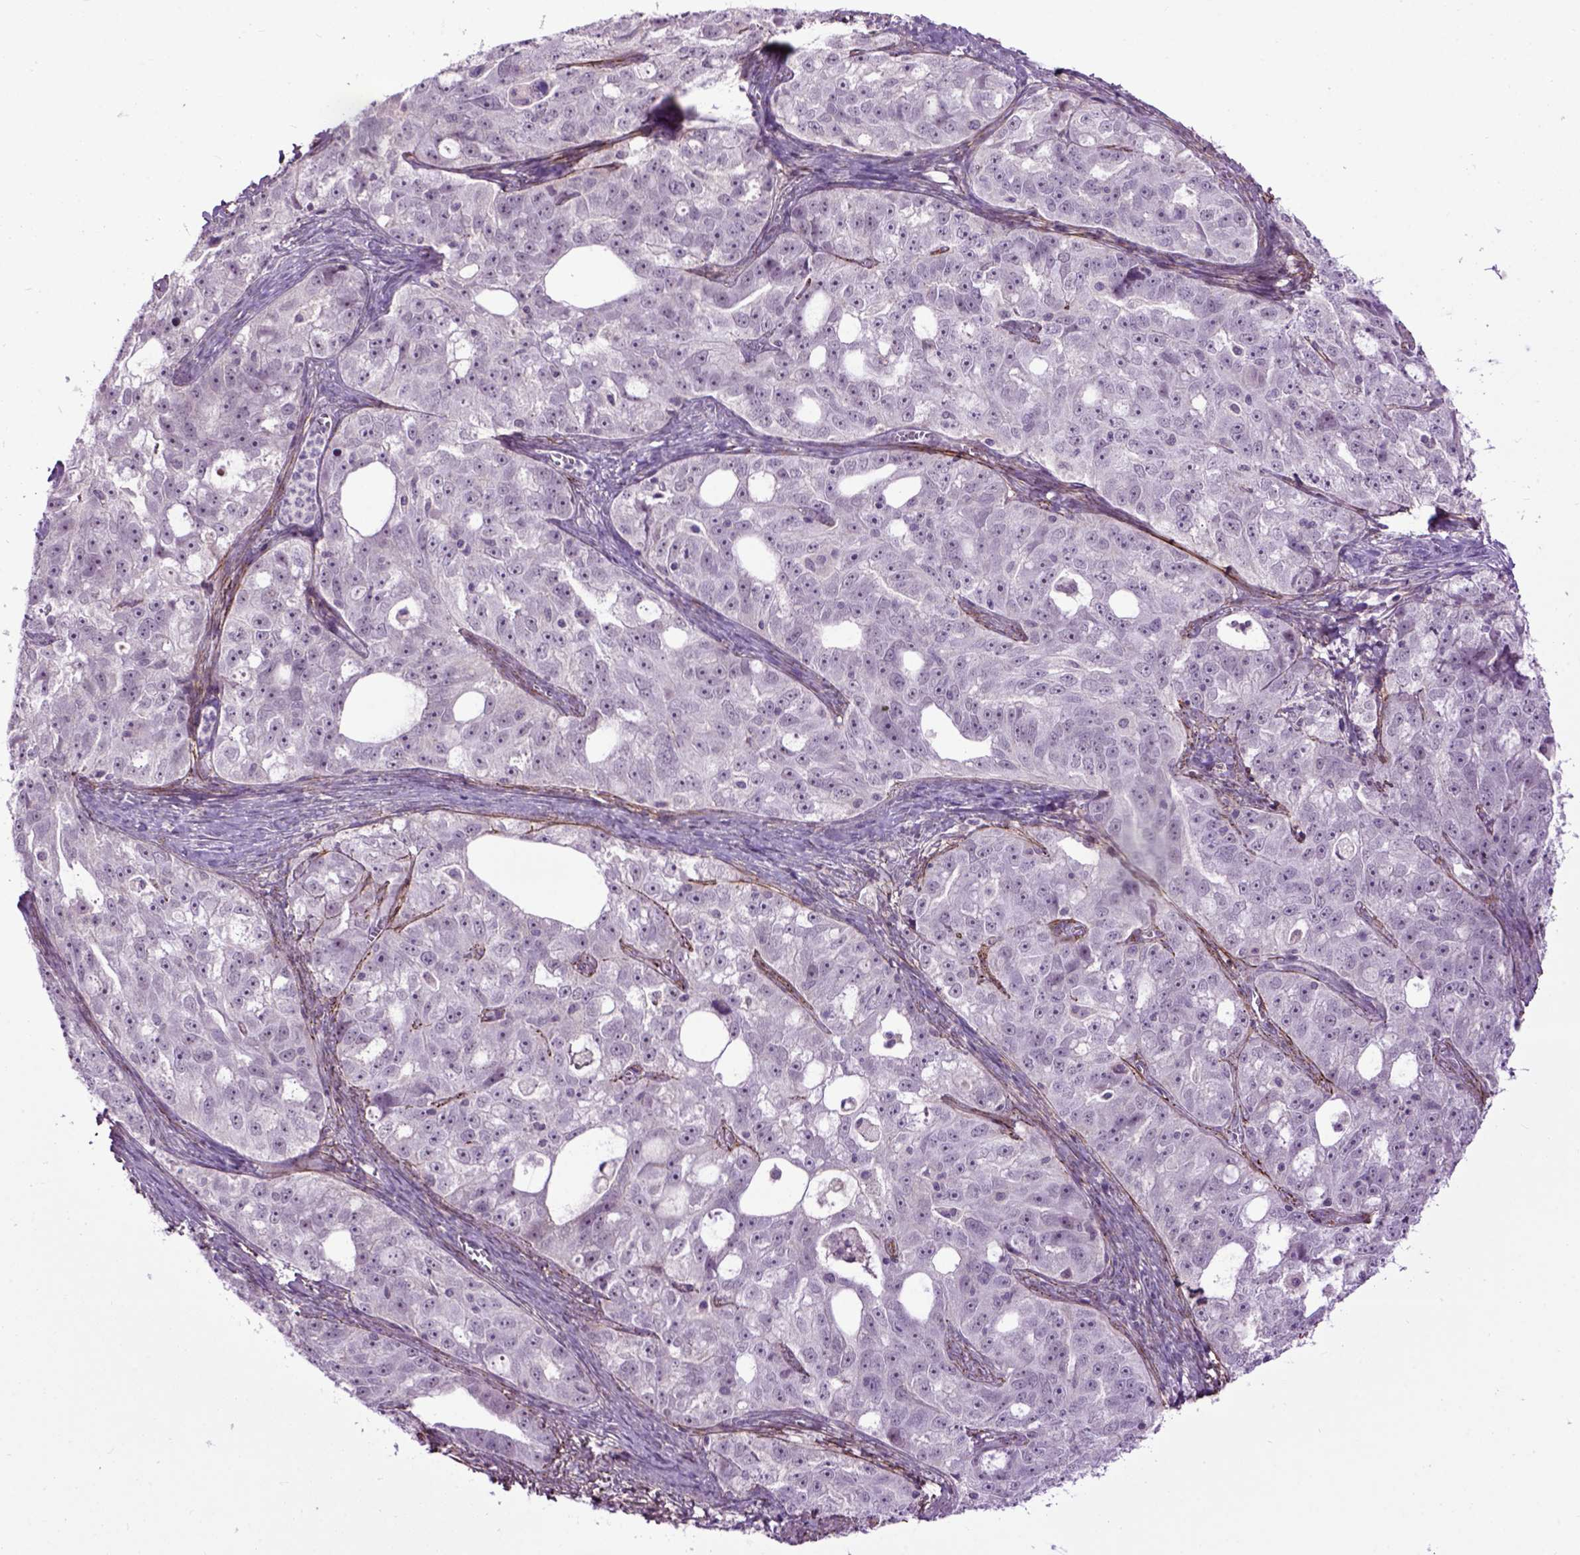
{"staining": {"intensity": "negative", "quantity": "none", "location": "none"}, "tissue": "ovarian cancer", "cell_type": "Tumor cells", "image_type": "cancer", "snomed": [{"axis": "morphology", "description": "Cystadenocarcinoma, serous, NOS"}, {"axis": "topography", "description": "Ovary"}], "caption": "This is a image of immunohistochemistry (IHC) staining of serous cystadenocarcinoma (ovarian), which shows no expression in tumor cells. The staining is performed using DAB (3,3'-diaminobenzidine) brown chromogen with nuclei counter-stained in using hematoxylin.", "gene": "EMILIN3", "patient": {"sex": "female", "age": 51}}